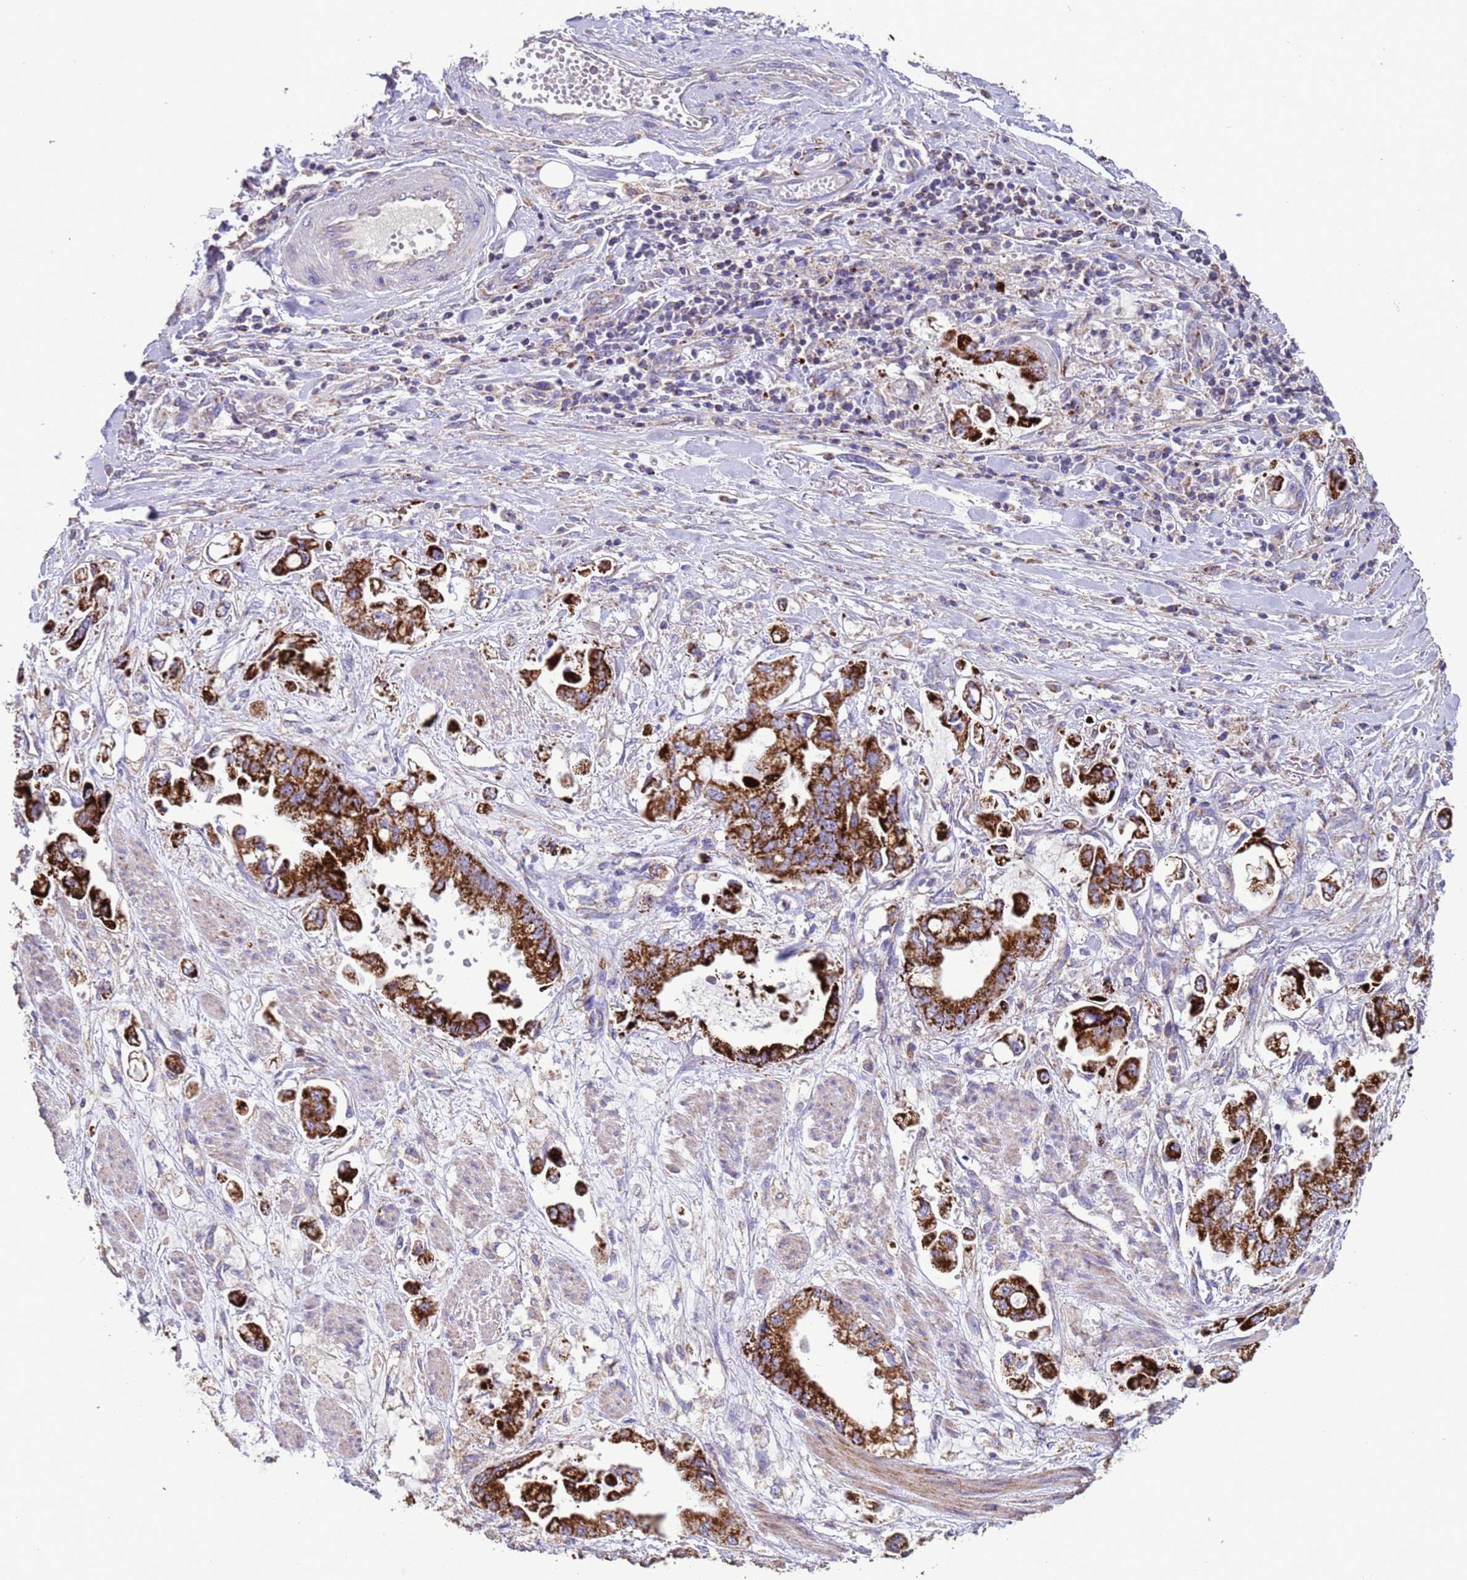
{"staining": {"intensity": "strong", "quantity": ">75%", "location": "cytoplasmic/membranous"}, "tissue": "stomach cancer", "cell_type": "Tumor cells", "image_type": "cancer", "snomed": [{"axis": "morphology", "description": "Adenocarcinoma, NOS"}, {"axis": "topography", "description": "Stomach"}], "caption": "Stomach cancer was stained to show a protein in brown. There is high levels of strong cytoplasmic/membranous expression in approximately >75% of tumor cells.", "gene": "ZNFX1", "patient": {"sex": "male", "age": 62}}